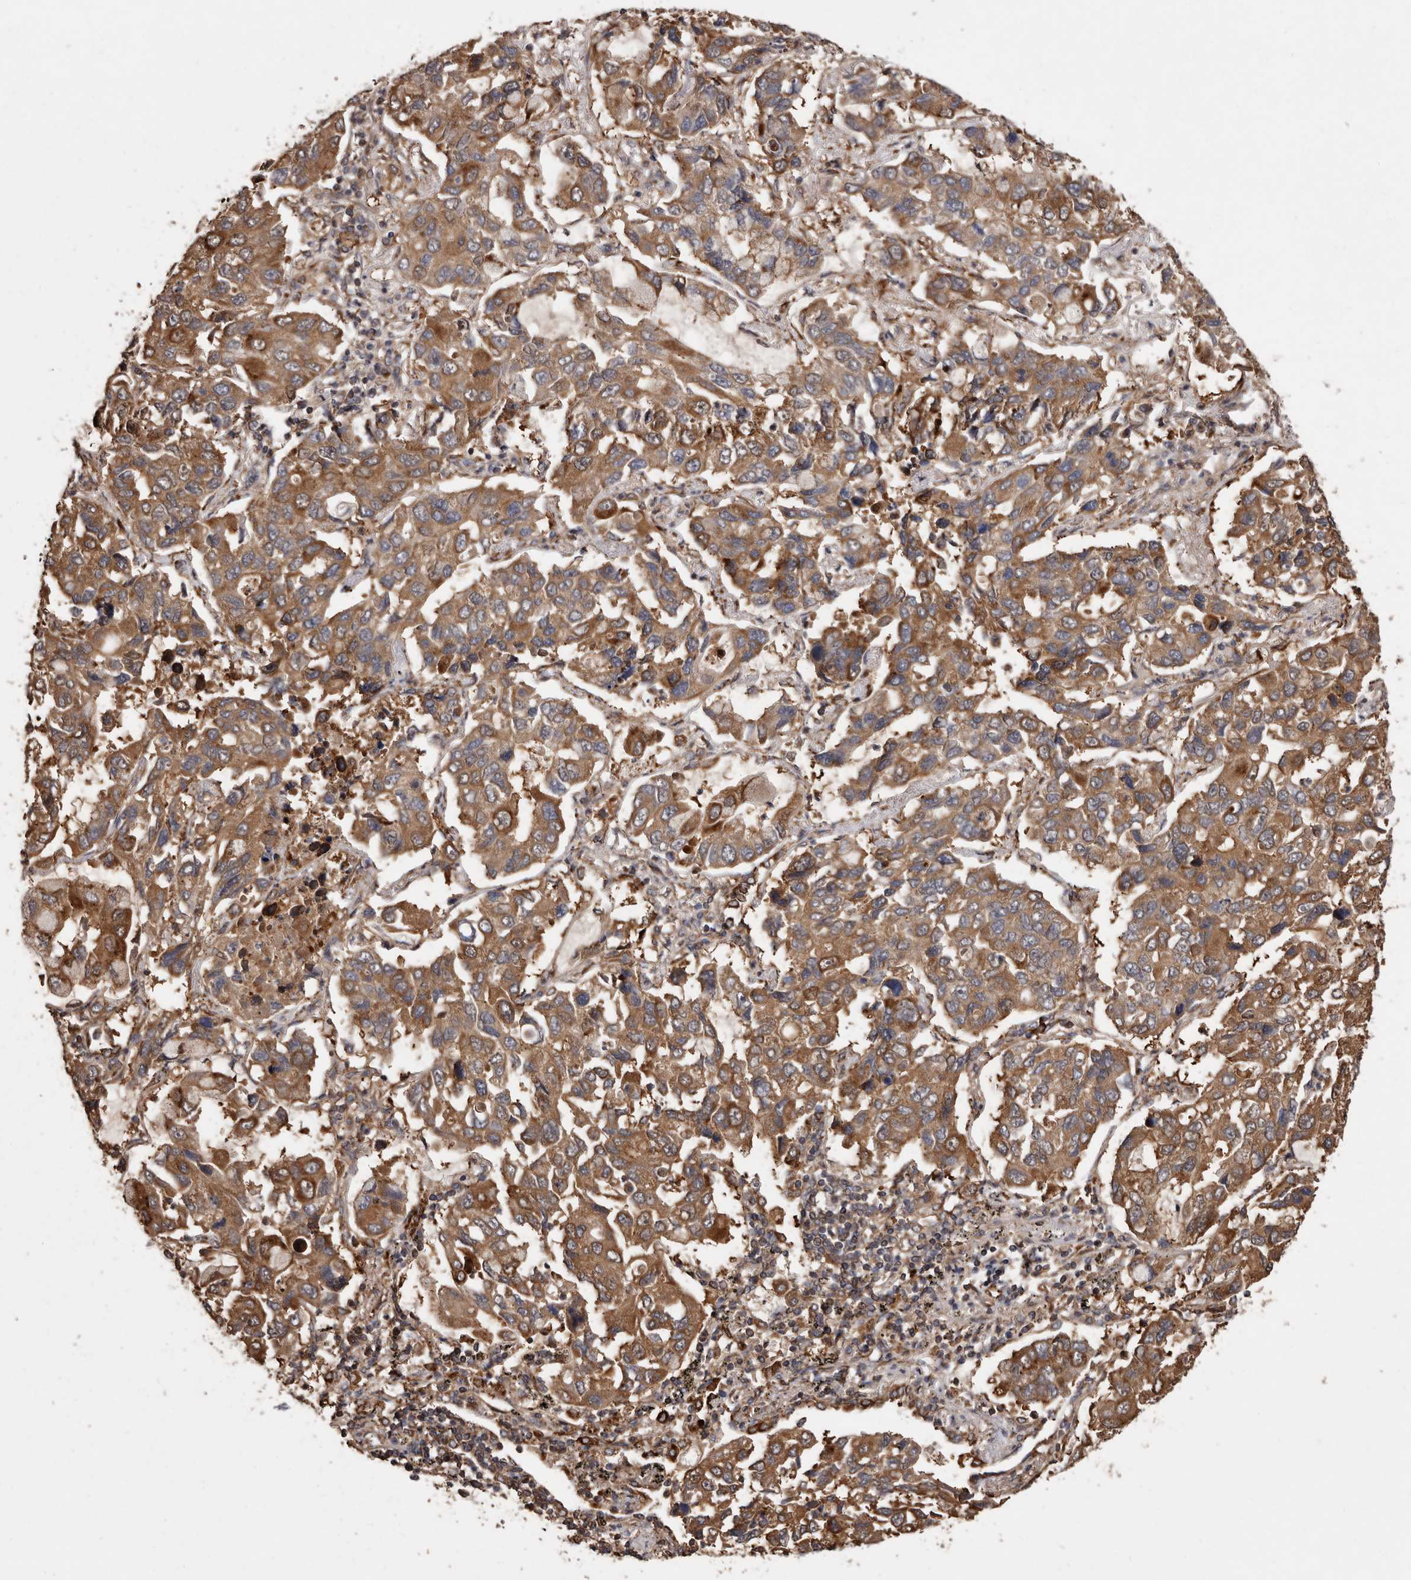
{"staining": {"intensity": "moderate", "quantity": ">75%", "location": "cytoplasmic/membranous"}, "tissue": "lung cancer", "cell_type": "Tumor cells", "image_type": "cancer", "snomed": [{"axis": "morphology", "description": "Adenocarcinoma, NOS"}, {"axis": "topography", "description": "Lung"}], "caption": "High-magnification brightfield microscopy of adenocarcinoma (lung) stained with DAB (brown) and counterstained with hematoxylin (blue). tumor cells exhibit moderate cytoplasmic/membranous expression is present in approximately>75% of cells.", "gene": "FLAD1", "patient": {"sex": "male", "age": 64}}